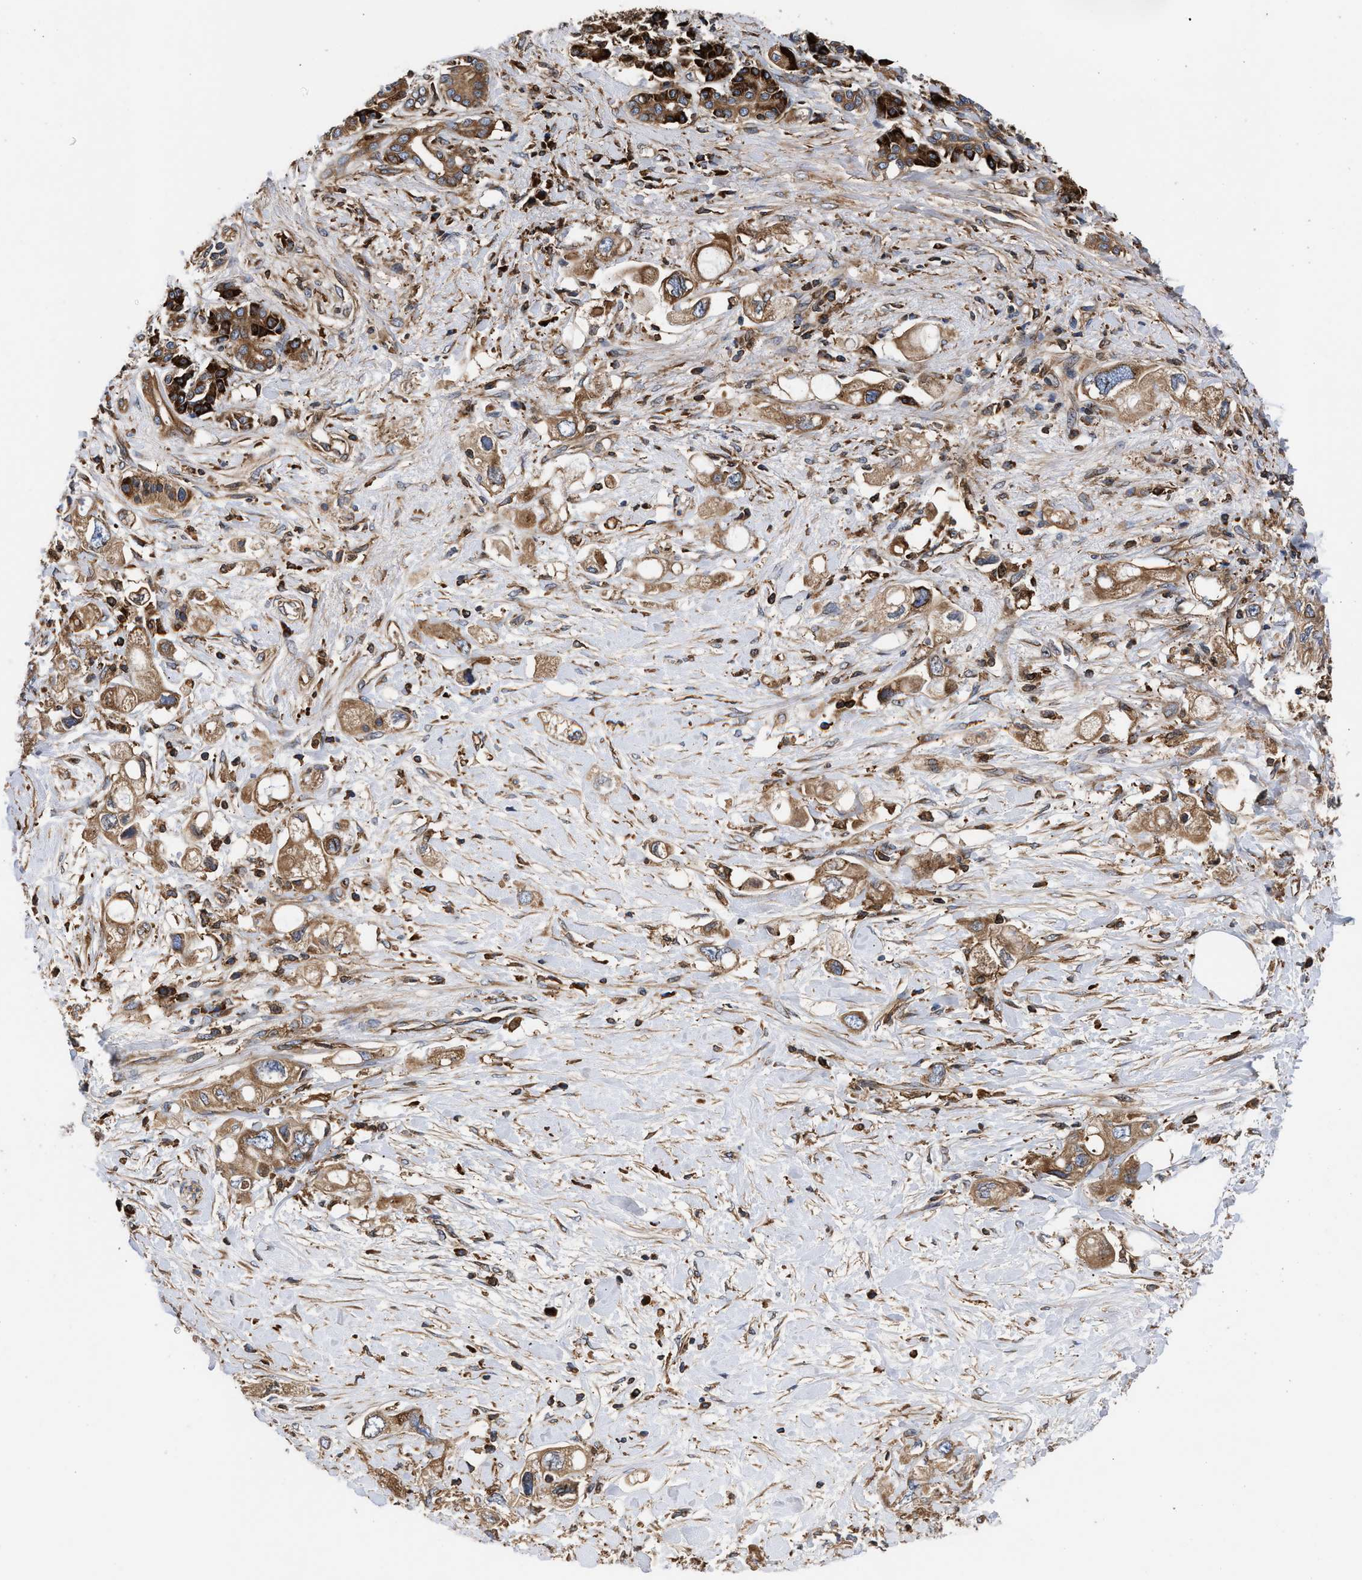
{"staining": {"intensity": "moderate", "quantity": ">75%", "location": "cytoplasmic/membranous"}, "tissue": "pancreatic cancer", "cell_type": "Tumor cells", "image_type": "cancer", "snomed": [{"axis": "morphology", "description": "Adenocarcinoma, NOS"}, {"axis": "topography", "description": "Pancreas"}], "caption": "An image of adenocarcinoma (pancreatic) stained for a protein exhibits moderate cytoplasmic/membranous brown staining in tumor cells. (Brightfield microscopy of DAB IHC at high magnification).", "gene": "KYAT1", "patient": {"sex": "female", "age": 56}}